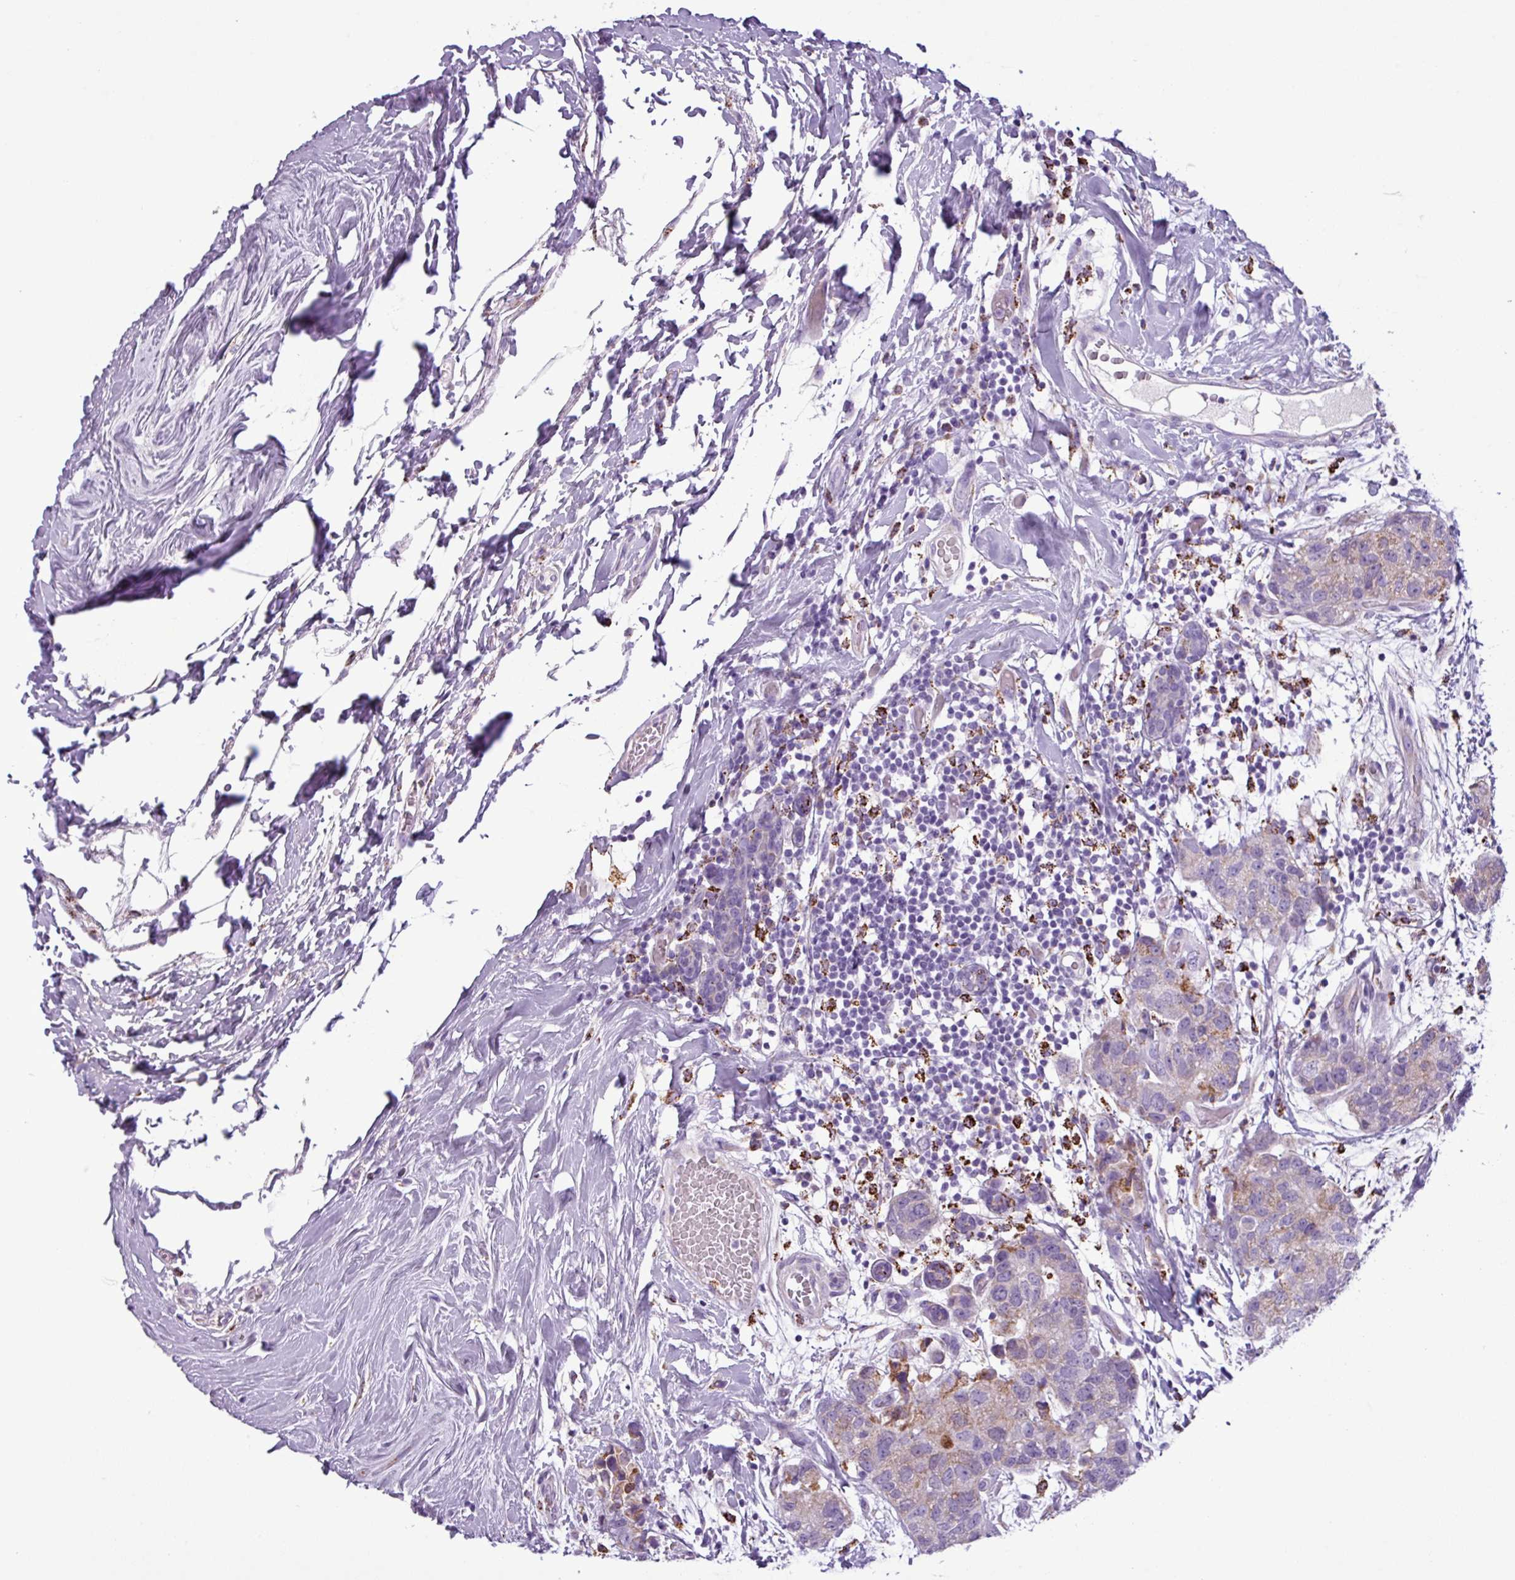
{"staining": {"intensity": "moderate", "quantity": "25%-75%", "location": "cytoplasmic/membranous"}, "tissue": "breast cancer", "cell_type": "Tumor cells", "image_type": "cancer", "snomed": [{"axis": "morphology", "description": "Duct carcinoma"}, {"axis": "topography", "description": "Breast"}], "caption": "Moderate cytoplasmic/membranous expression is appreciated in approximately 25%-75% of tumor cells in infiltrating ductal carcinoma (breast).", "gene": "ZNF667", "patient": {"sex": "female", "age": 62}}